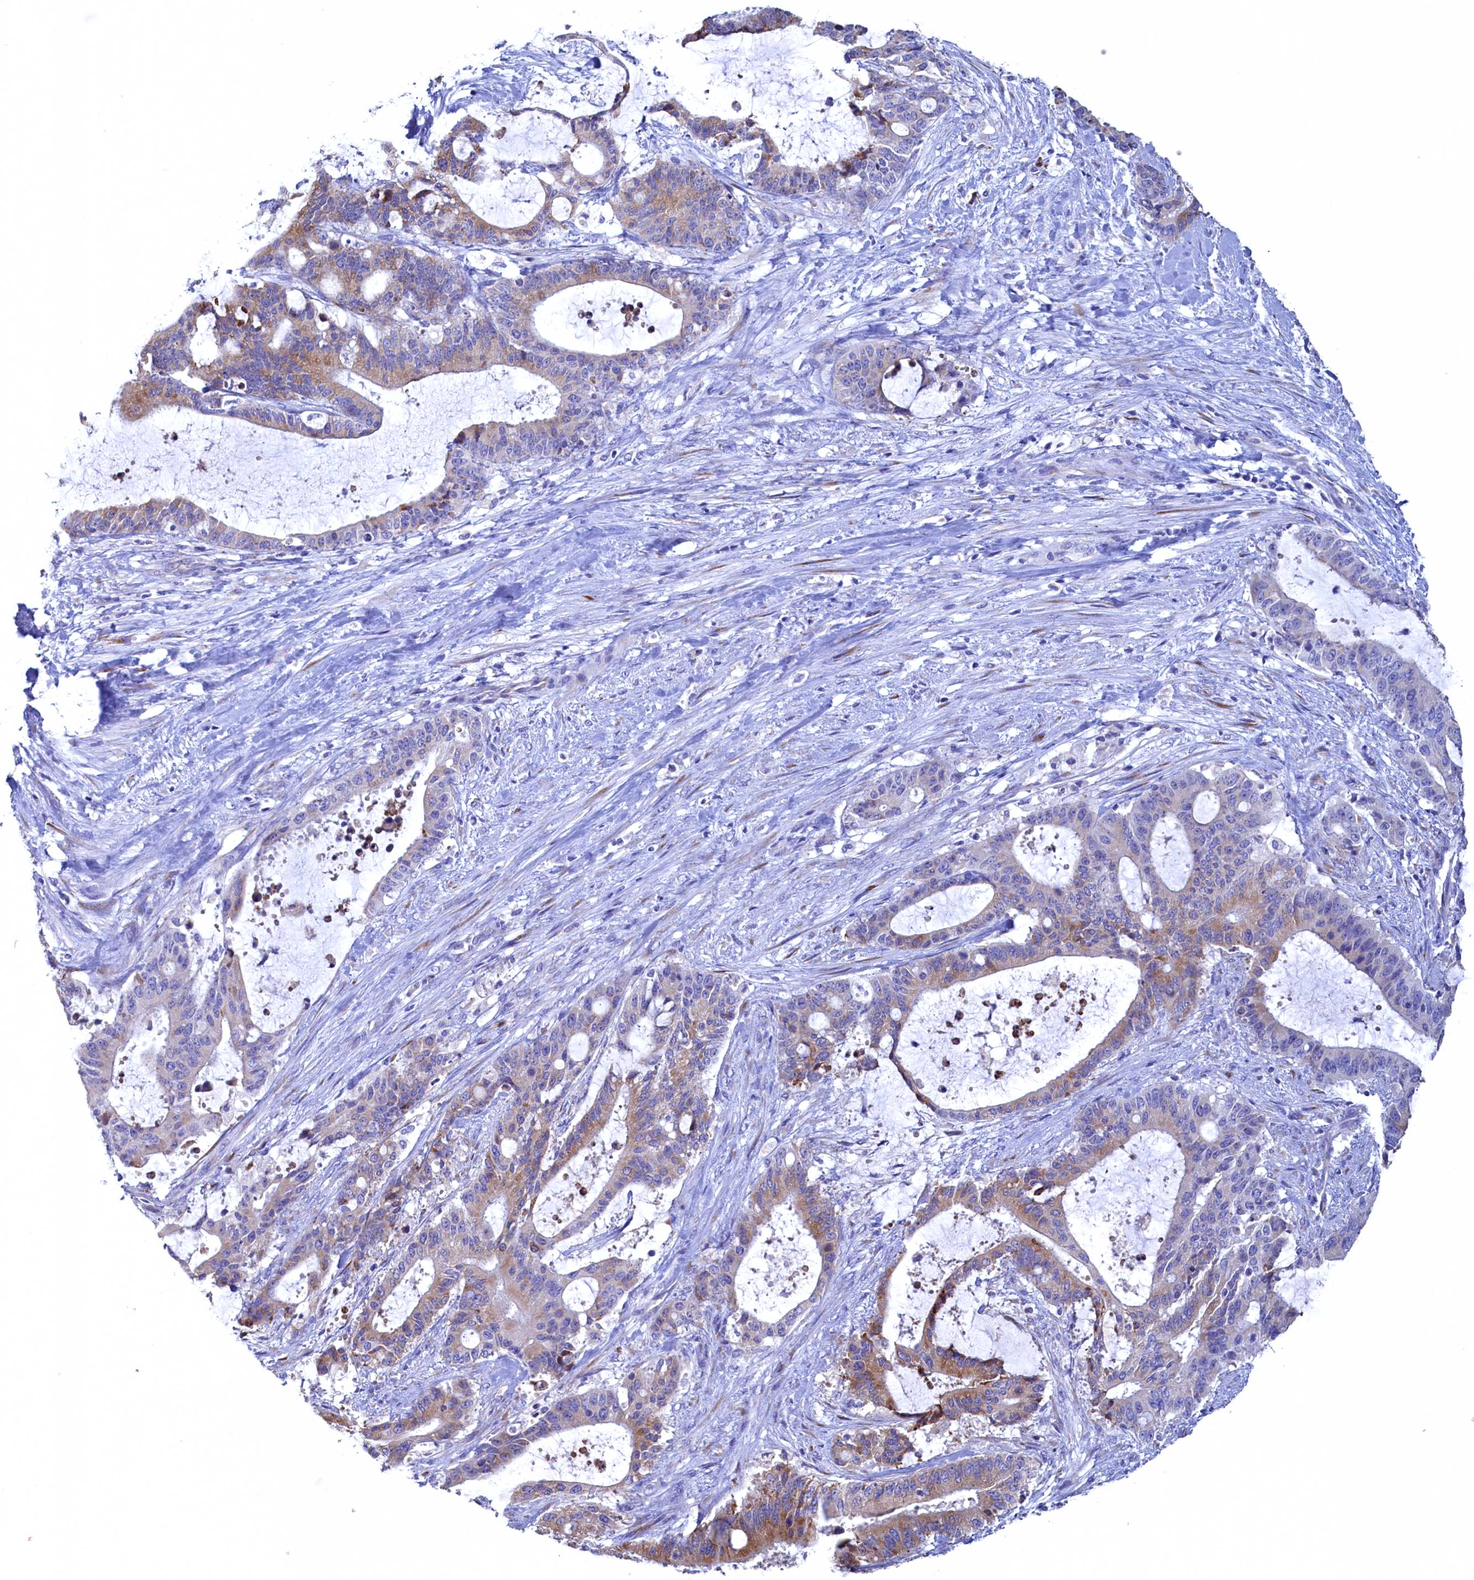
{"staining": {"intensity": "moderate", "quantity": "25%-75%", "location": "cytoplasmic/membranous"}, "tissue": "liver cancer", "cell_type": "Tumor cells", "image_type": "cancer", "snomed": [{"axis": "morphology", "description": "Normal tissue, NOS"}, {"axis": "morphology", "description": "Cholangiocarcinoma"}, {"axis": "topography", "description": "Liver"}, {"axis": "topography", "description": "Peripheral nerve tissue"}], "caption": "An immunohistochemistry image of neoplastic tissue is shown. Protein staining in brown highlights moderate cytoplasmic/membranous positivity in liver cancer within tumor cells.", "gene": "CBLIF", "patient": {"sex": "female", "age": 73}}